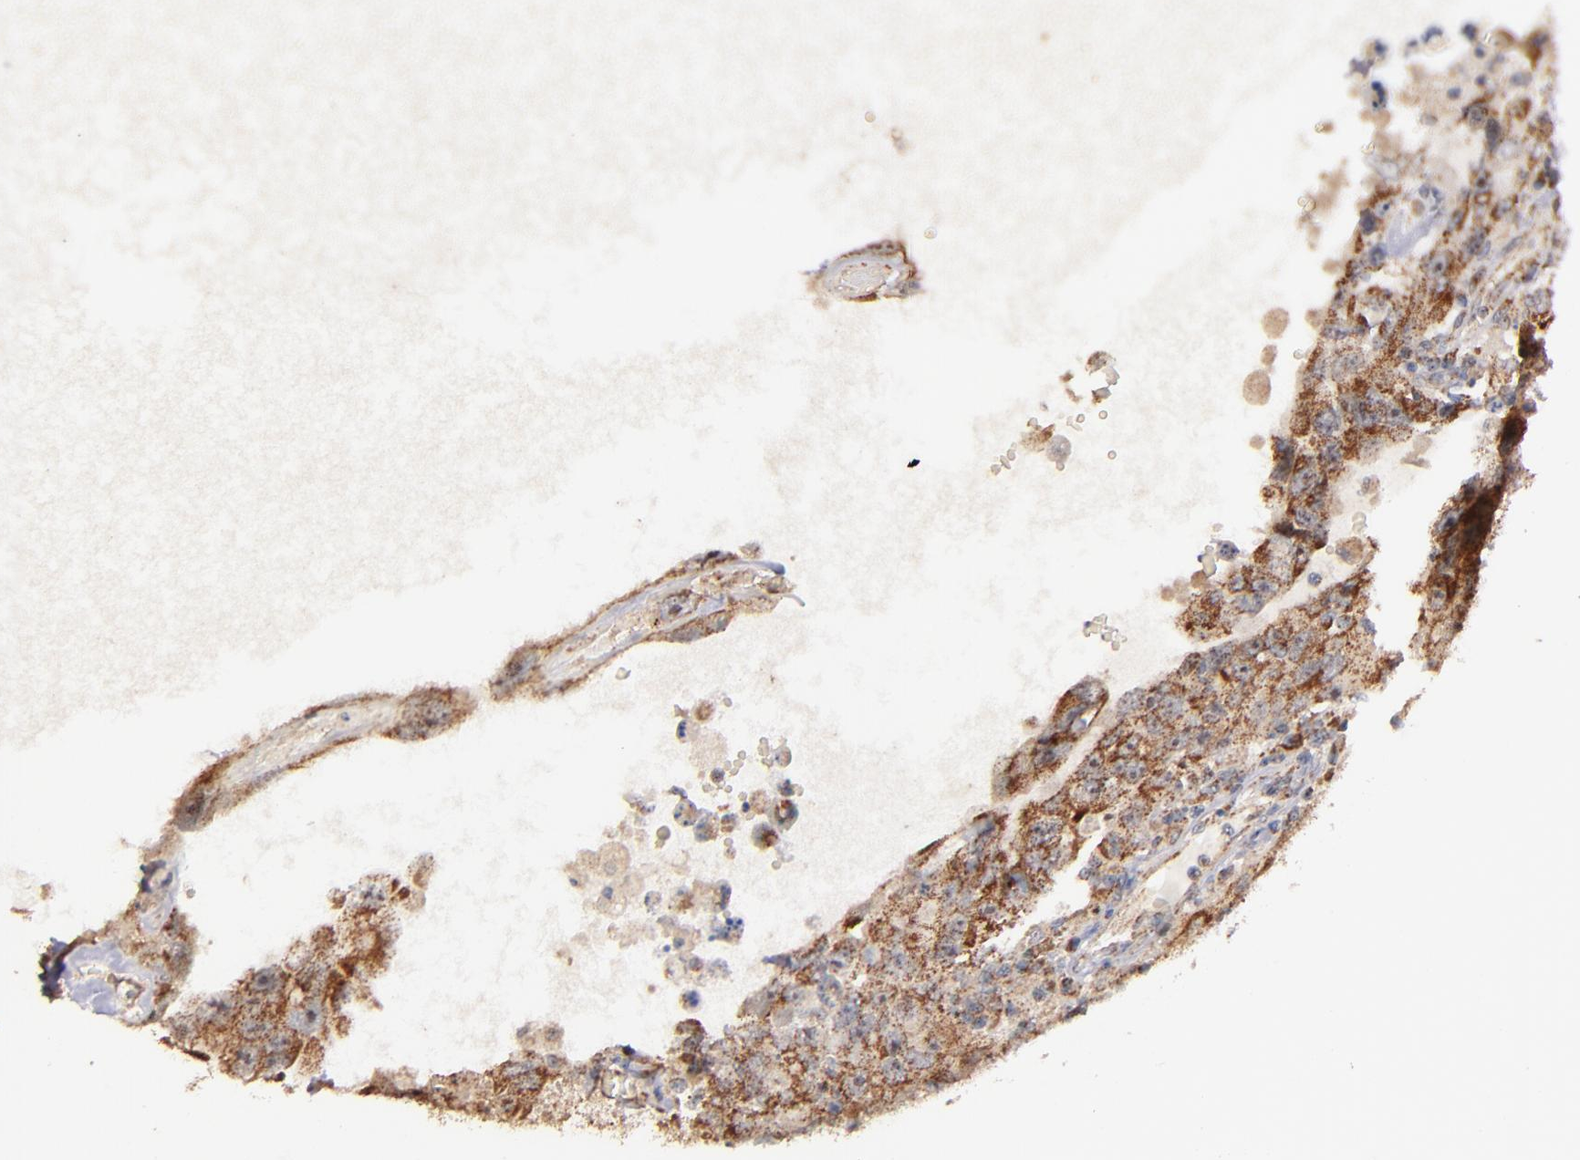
{"staining": {"intensity": "moderate", "quantity": "25%-75%", "location": "cytoplasmic/membranous"}, "tissue": "testis cancer", "cell_type": "Tumor cells", "image_type": "cancer", "snomed": [{"axis": "morphology", "description": "Carcinoma, Embryonal, NOS"}, {"axis": "topography", "description": "Testis"}], "caption": "DAB (3,3'-diaminobenzidine) immunohistochemical staining of human testis embryonal carcinoma exhibits moderate cytoplasmic/membranous protein staining in approximately 25%-75% of tumor cells.", "gene": "SHC1", "patient": {"sex": "male", "age": 26}}